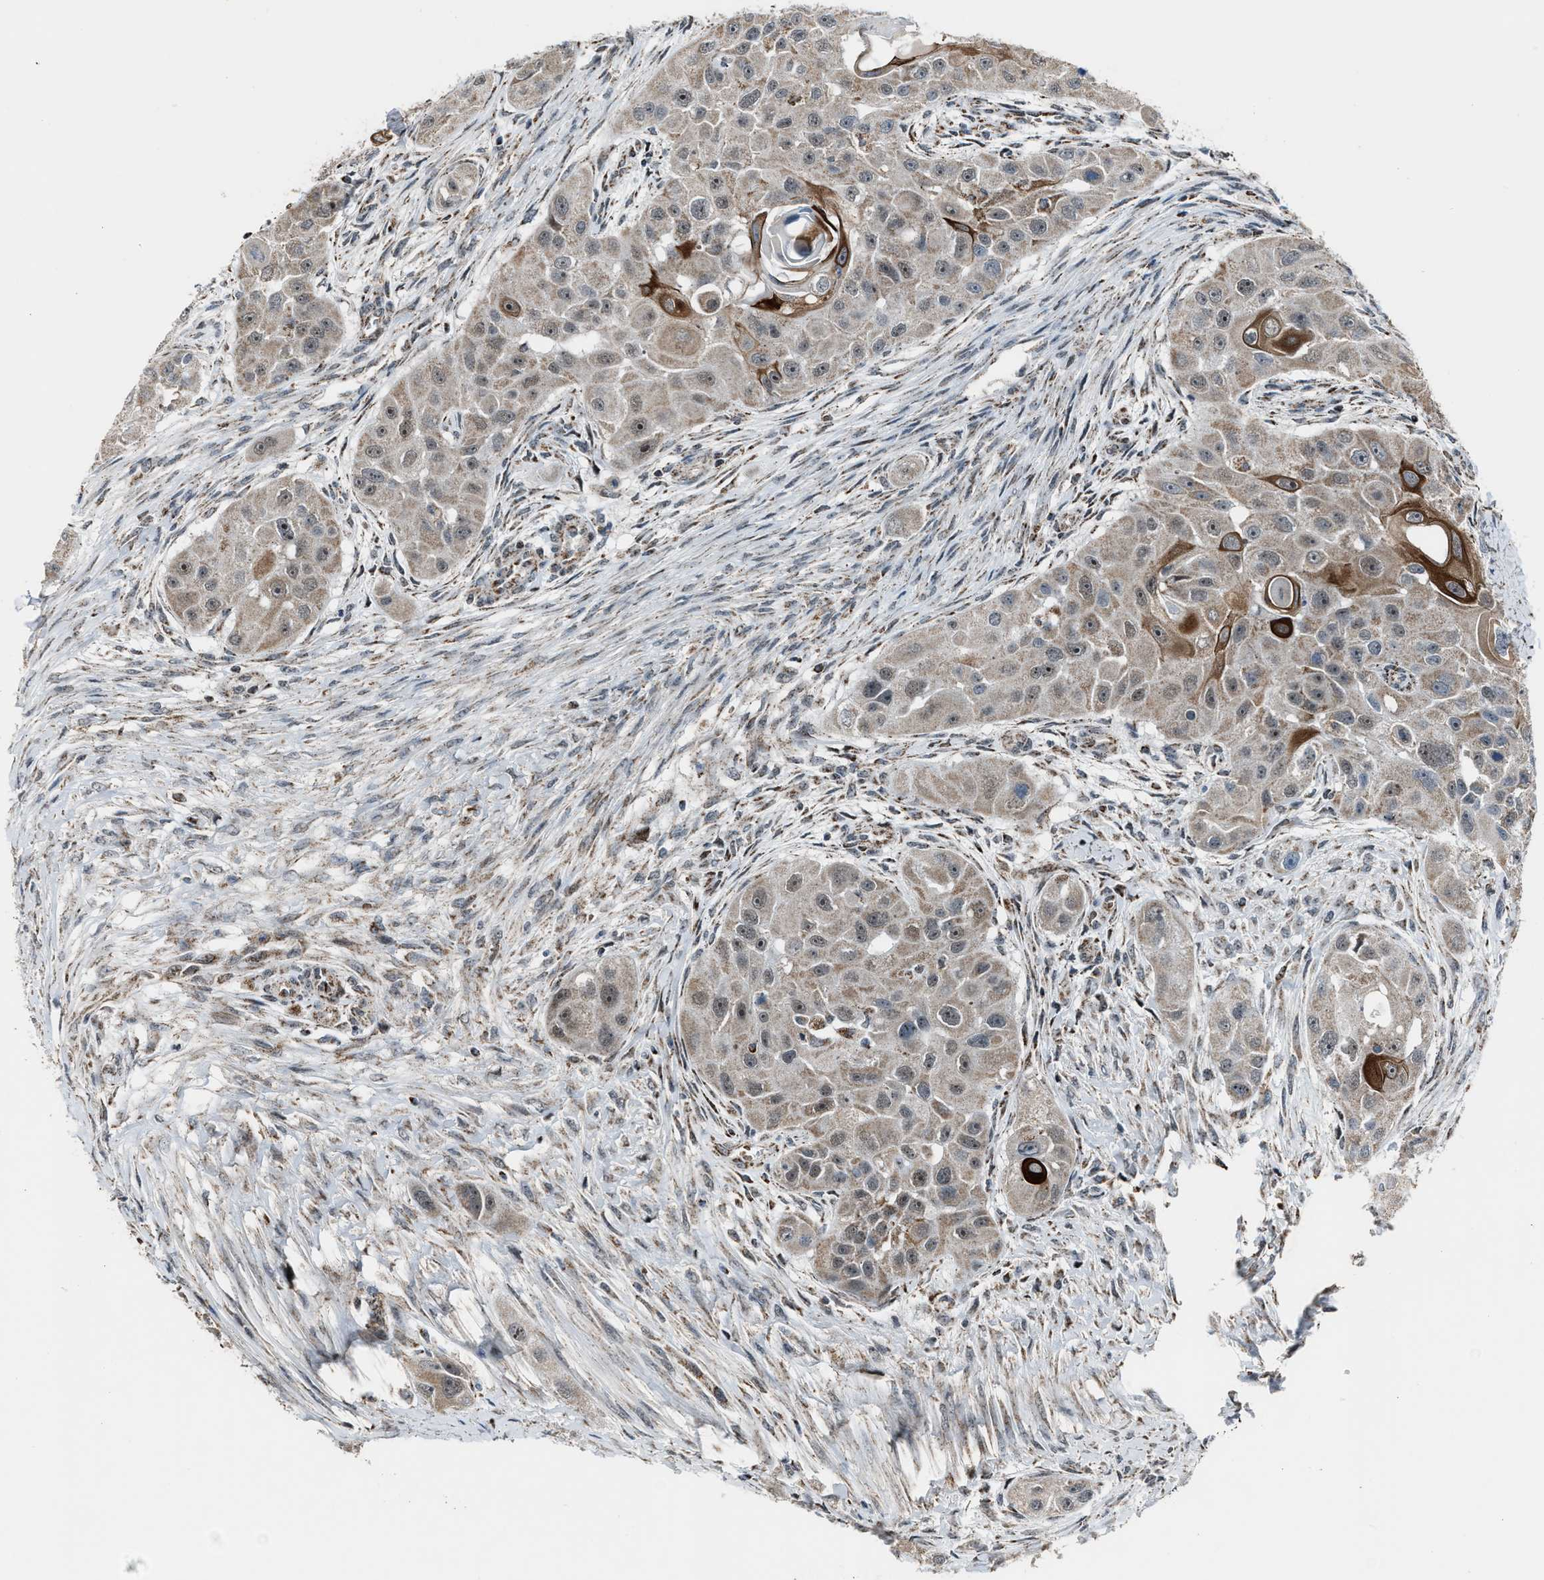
{"staining": {"intensity": "strong", "quantity": "<25%", "location": "cytoplasmic/membranous"}, "tissue": "head and neck cancer", "cell_type": "Tumor cells", "image_type": "cancer", "snomed": [{"axis": "morphology", "description": "Normal tissue, NOS"}, {"axis": "morphology", "description": "Squamous cell carcinoma, NOS"}, {"axis": "topography", "description": "Skeletal muscle"}, {"axis": "topography", "description": "Head-Neck"}], "caption": "Head and neck cancer stained with immunohistochemistry (IHC) displays strong cytoplasmic/membranous expression in about <25% of tumor cells.", "gene": "CHN2", "patient": {"sex": "male", "age": 51}}